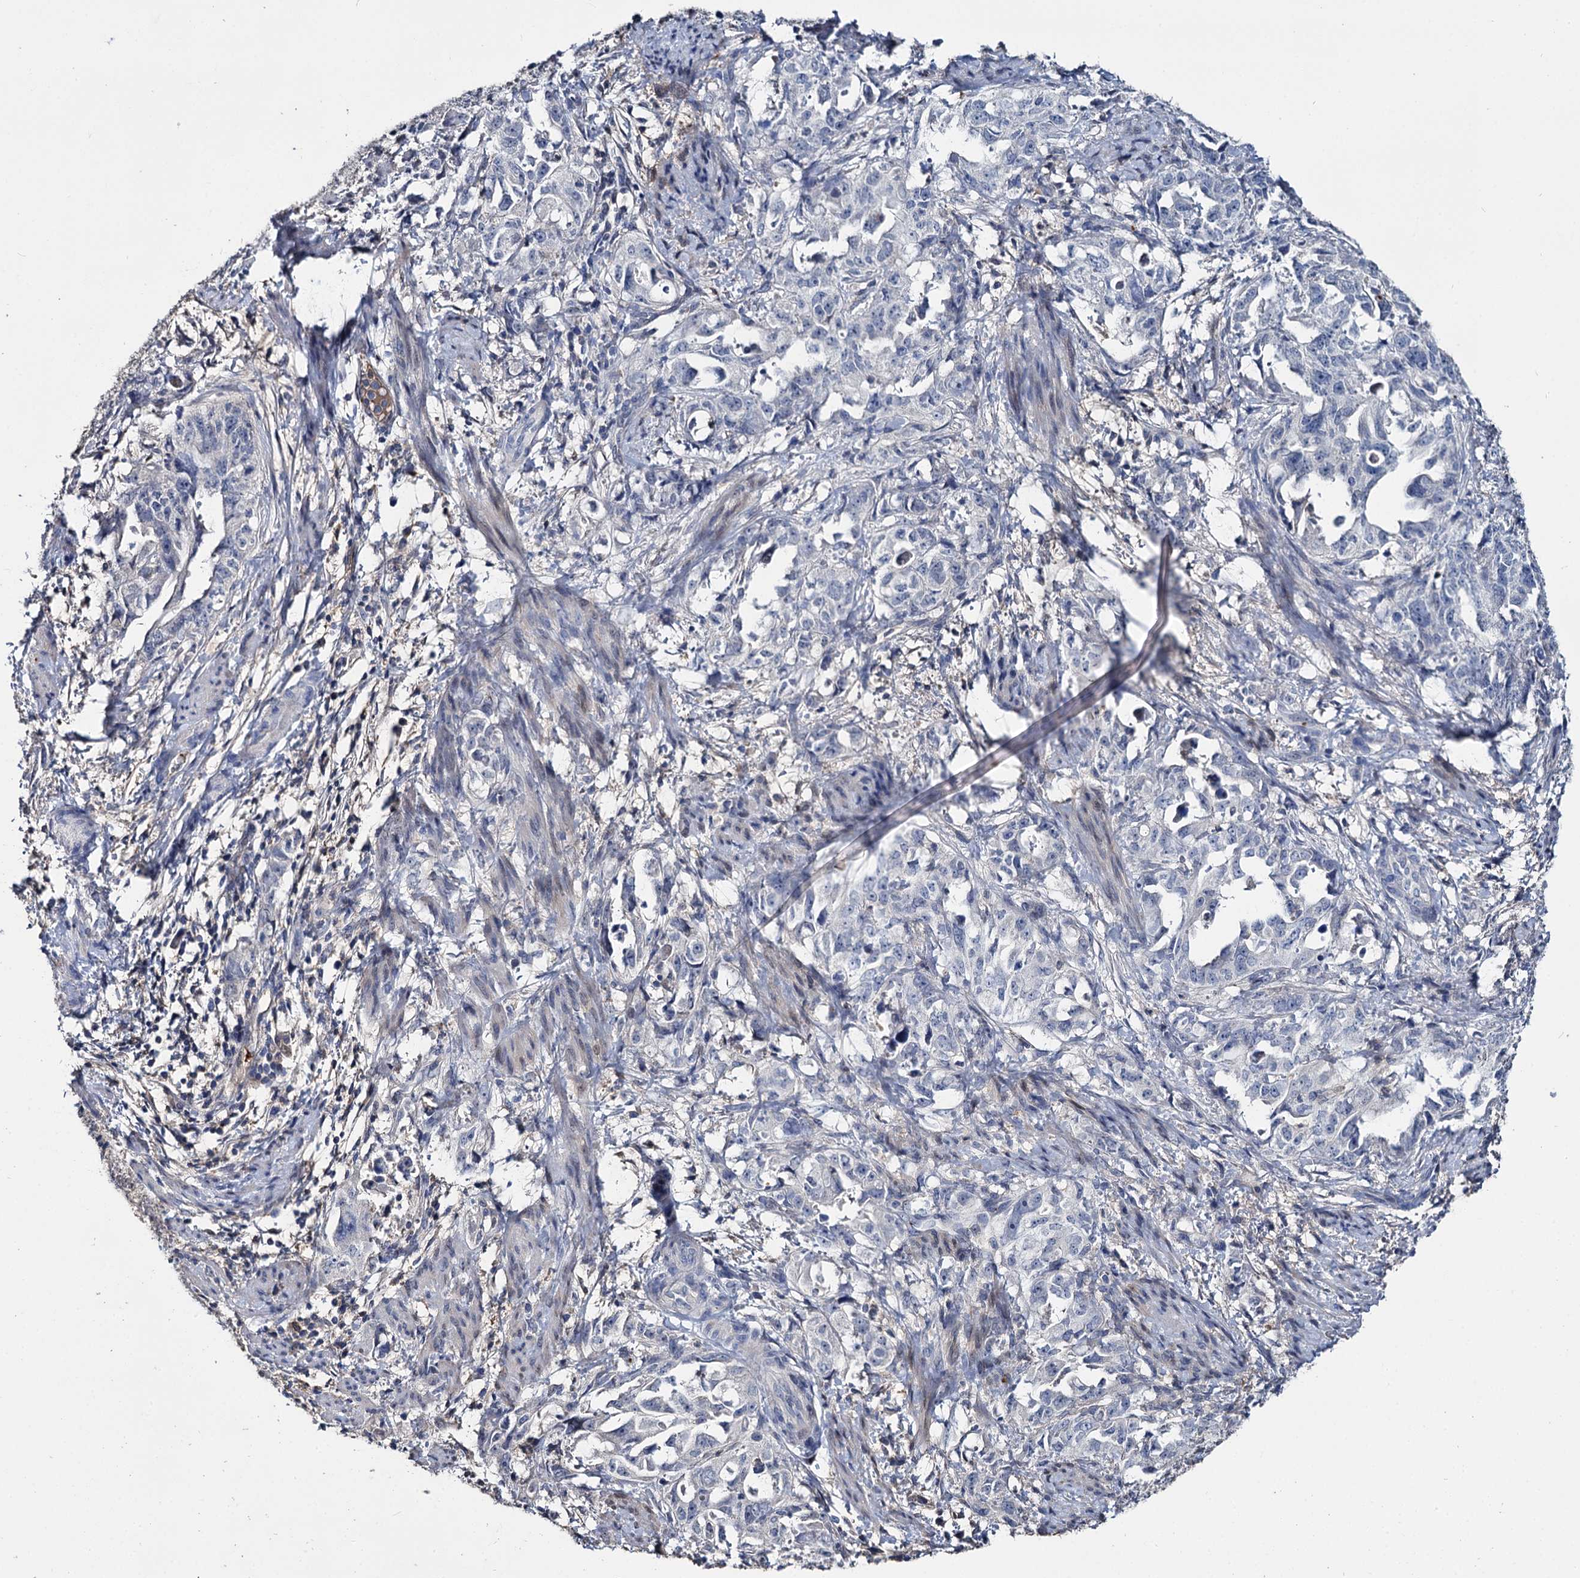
{"staining": {"intensity": "negative", "quantity": "none", "location": "none"}, "tissue": "endometrial cancer", "cell_type": "Tumor cells", "image_type": "cancer", "snomed": [{"axis": "morphology", "description": "Adenocarcinoma, NOS"}, {"axis": "topography", "description": "Endometrium"}], "caption": "IHC photomicrograph of neoplastic tissue: human endometrial cancer (adenocarcinoma) stained with DAB (3,3'-diaminobenzidine) exhibits no significant protein expression in tumor cells. (DAB immunohistochemistry (IHC) with hematoxylin counter stain).", "gene": "DNAH6", "patient": {"sex": "female", "age": 65}}